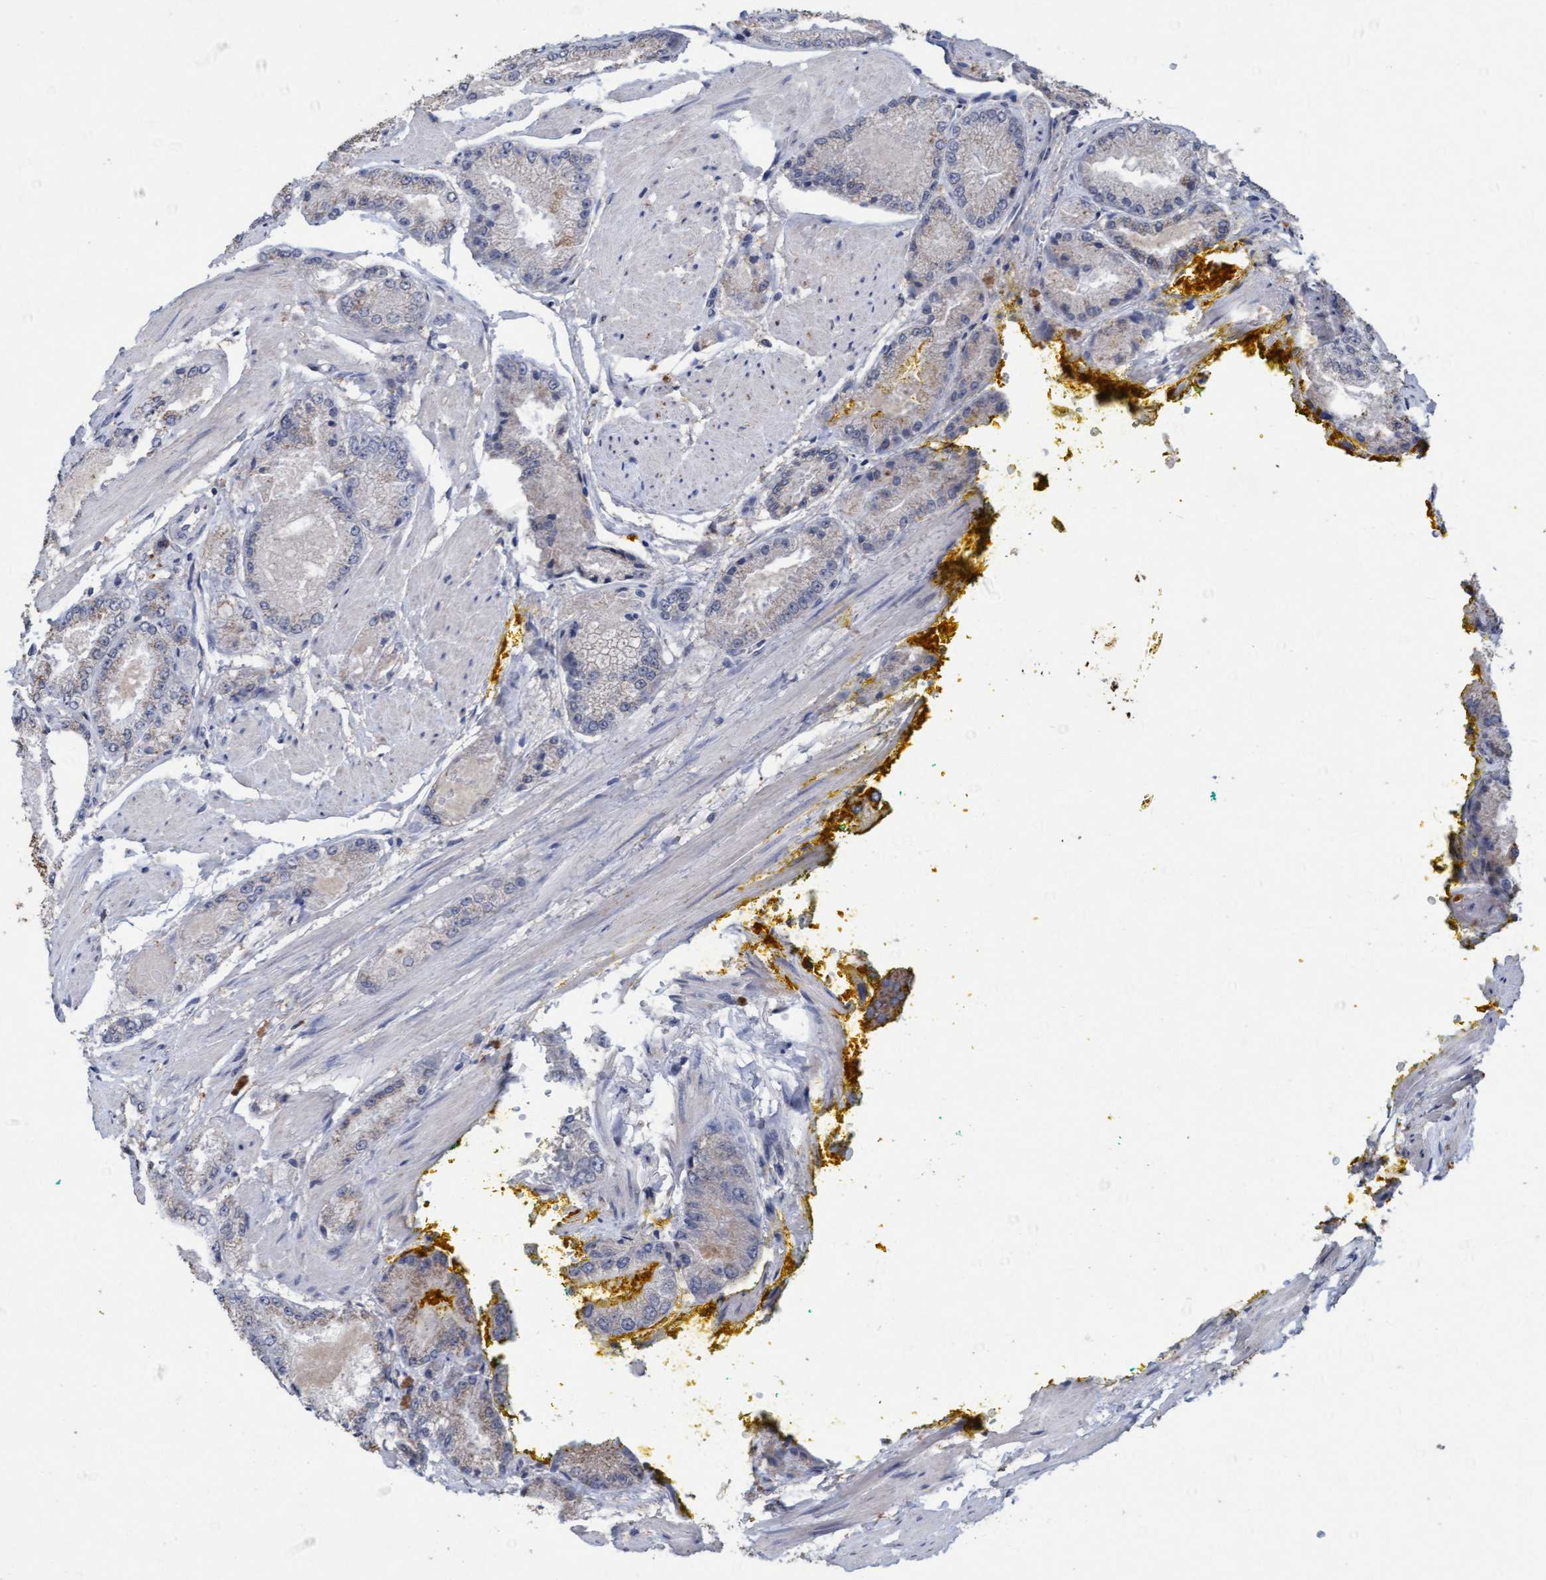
{"staining": {"intensity": "negative", "quantity": "none", "location": "none"}, "tissue": "prostate cancer", "cell_type": "Tumor cells", "image_type": "cancer", "snomed": [{"axis": "morphology", "description": "Adenocarcinoma, High grade"}, {"axis": "topography", "description": "Prostate"}], "caption": "High-grade adenocarcinoma (prostate) stained for a protein using immunohistochemistry (IHC) demonstrates no expression tumor cells.", "gene": "VSIG8", "patient": {"sex": "male", "age": 50}}